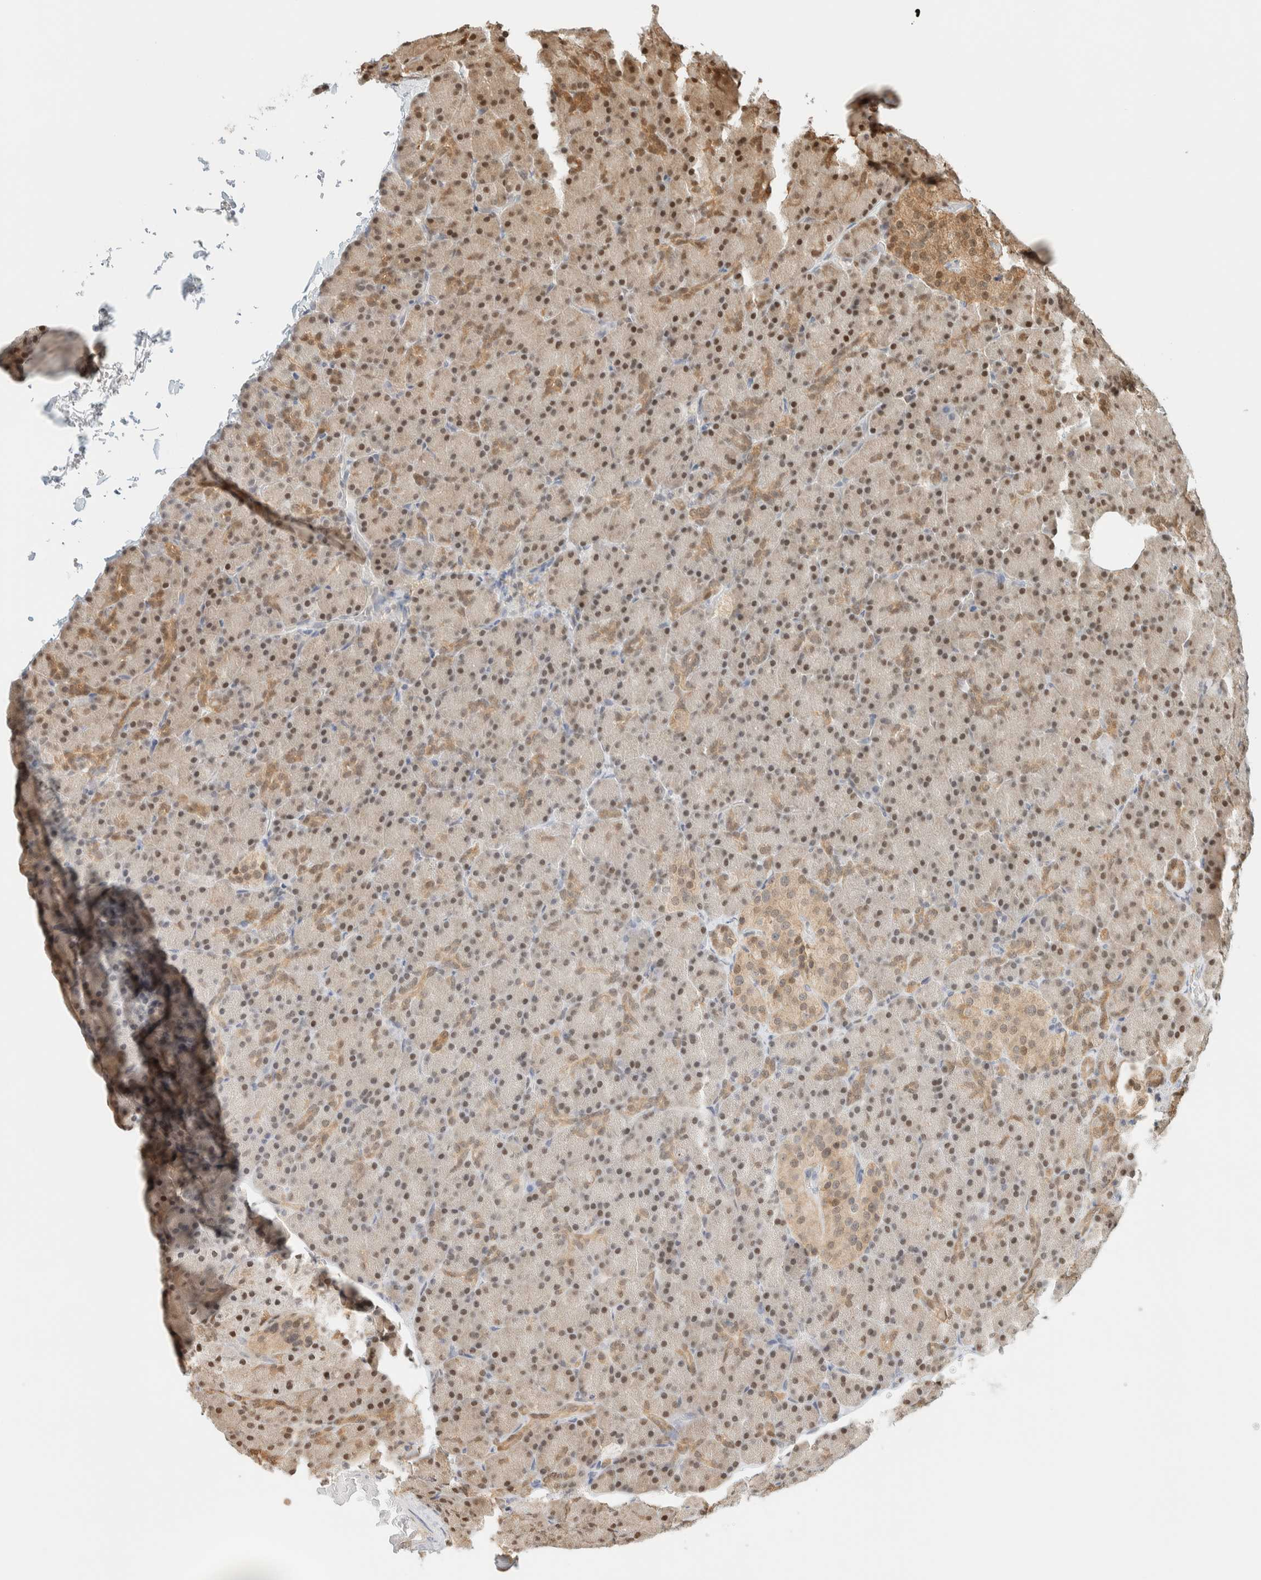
{"staining": {"intensity": "strong", "quantity": "25%-75%", "location": "cytoplasmic/membranous,nuclear"}, "tissue": "pancreas", "cell_type": "Exocrine glandular cells", "image_type": "normal", "snomed": [{"axis": "morphology", "description": "Normal tissue, NOS"}, {"axis": "topography", "description": "Pancreas"}], "caption": "About 25%-75% of exocrine glandular cells in benign pancreas demonstrate strong cytoplasmic/membranous,nuclear protein positivity as visualized by brown immunohistochemical staining.", "gene": "ZBTB37", "patient": {"sex": "female", "age": 43}}